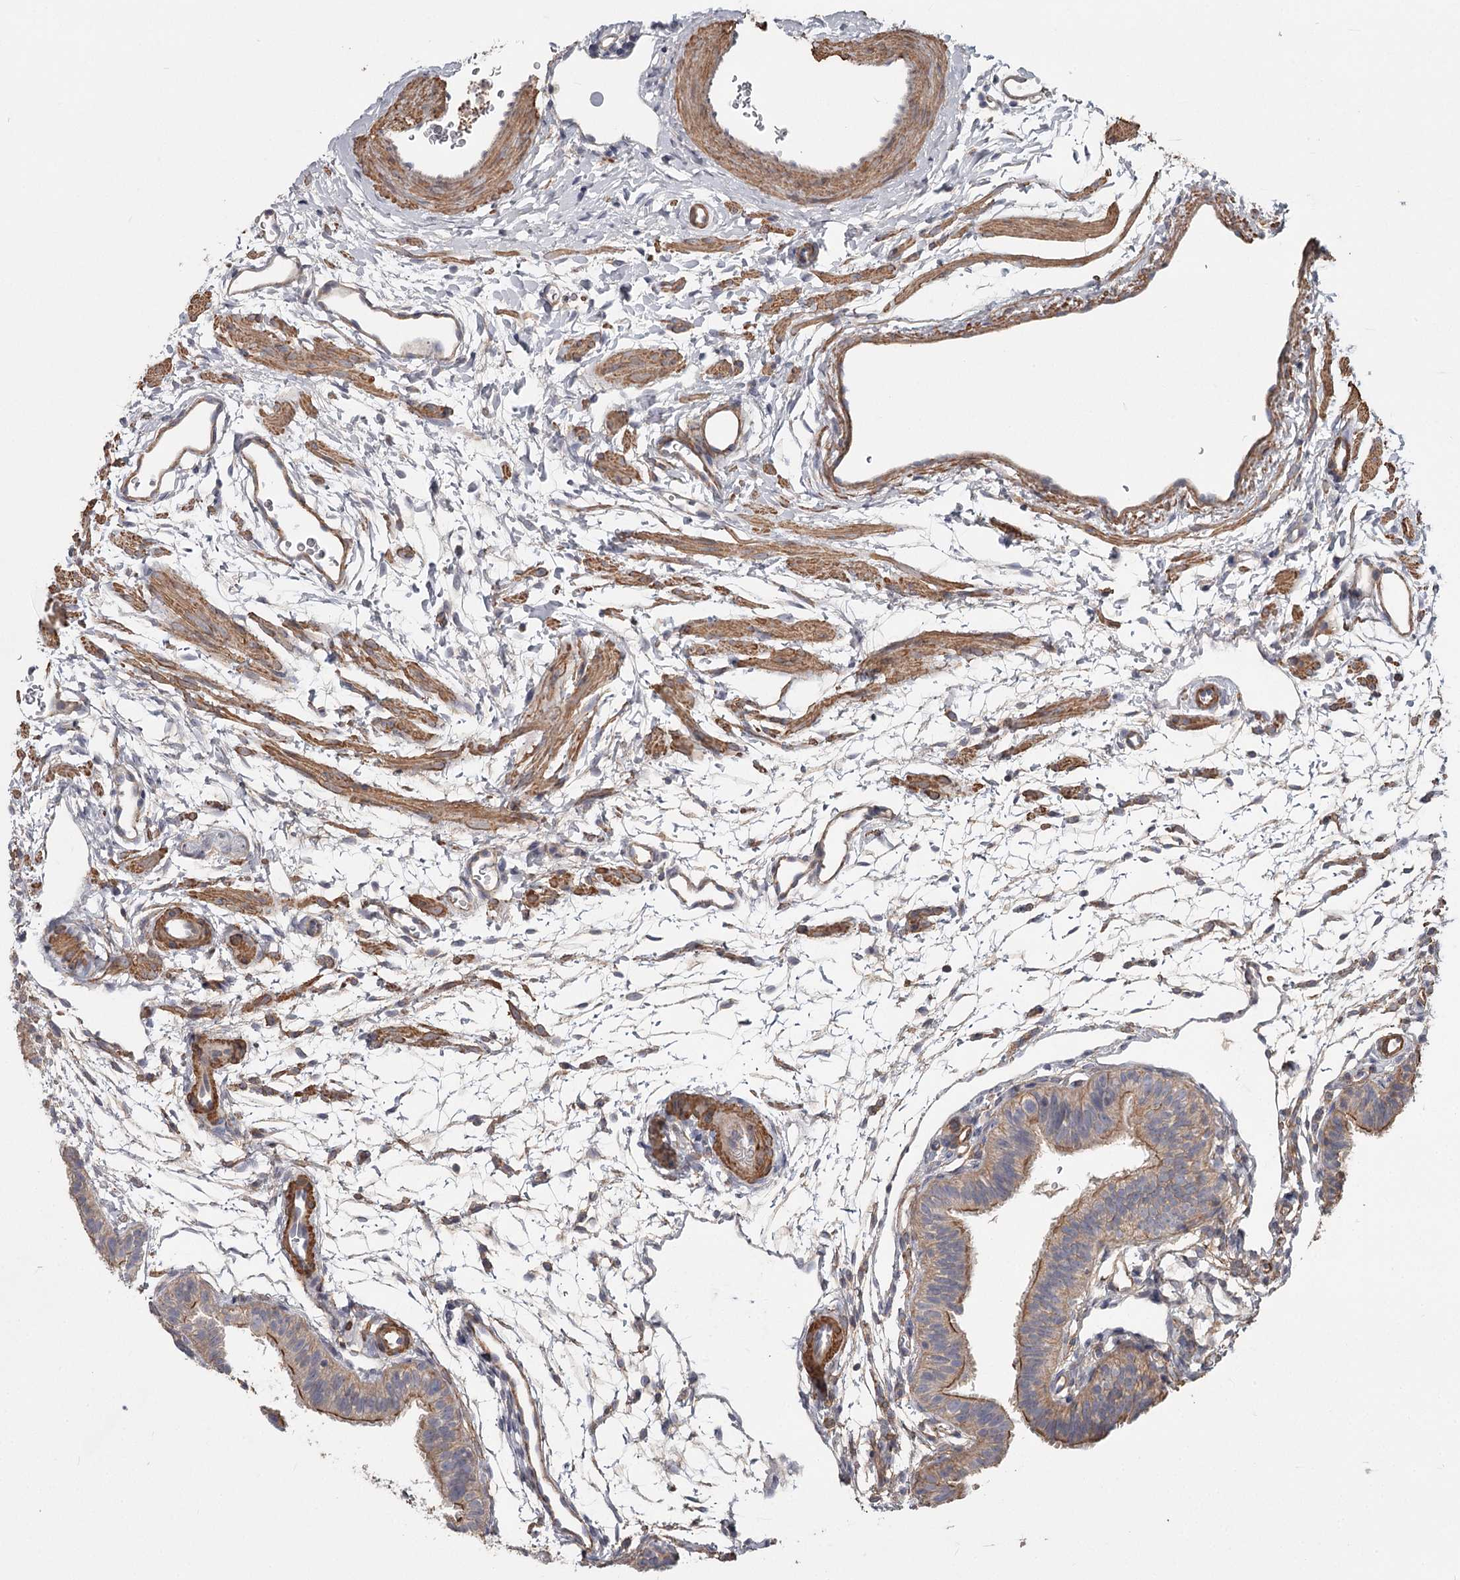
{"staining": {"intensity": "moderate", "quantity": ">75%", "location": "cytoplasmic/membranous"}, "tissue": "fallopian tube", "cell_type": "Glandular cells", "image_type": "normal", "snomed": [{"axis": "morphology", "description": "Normal tissue, NOS"}, {"axis": "topography", "description": "Fallopian tube"}], "caption": "This is an image of IHC staining of benign fallopian tube, which shows moderate staining in the cytoplasmic/membranous of glandular cells.", "gene": "DHRS9", "patient": {"sex": "female", "age": 35}}